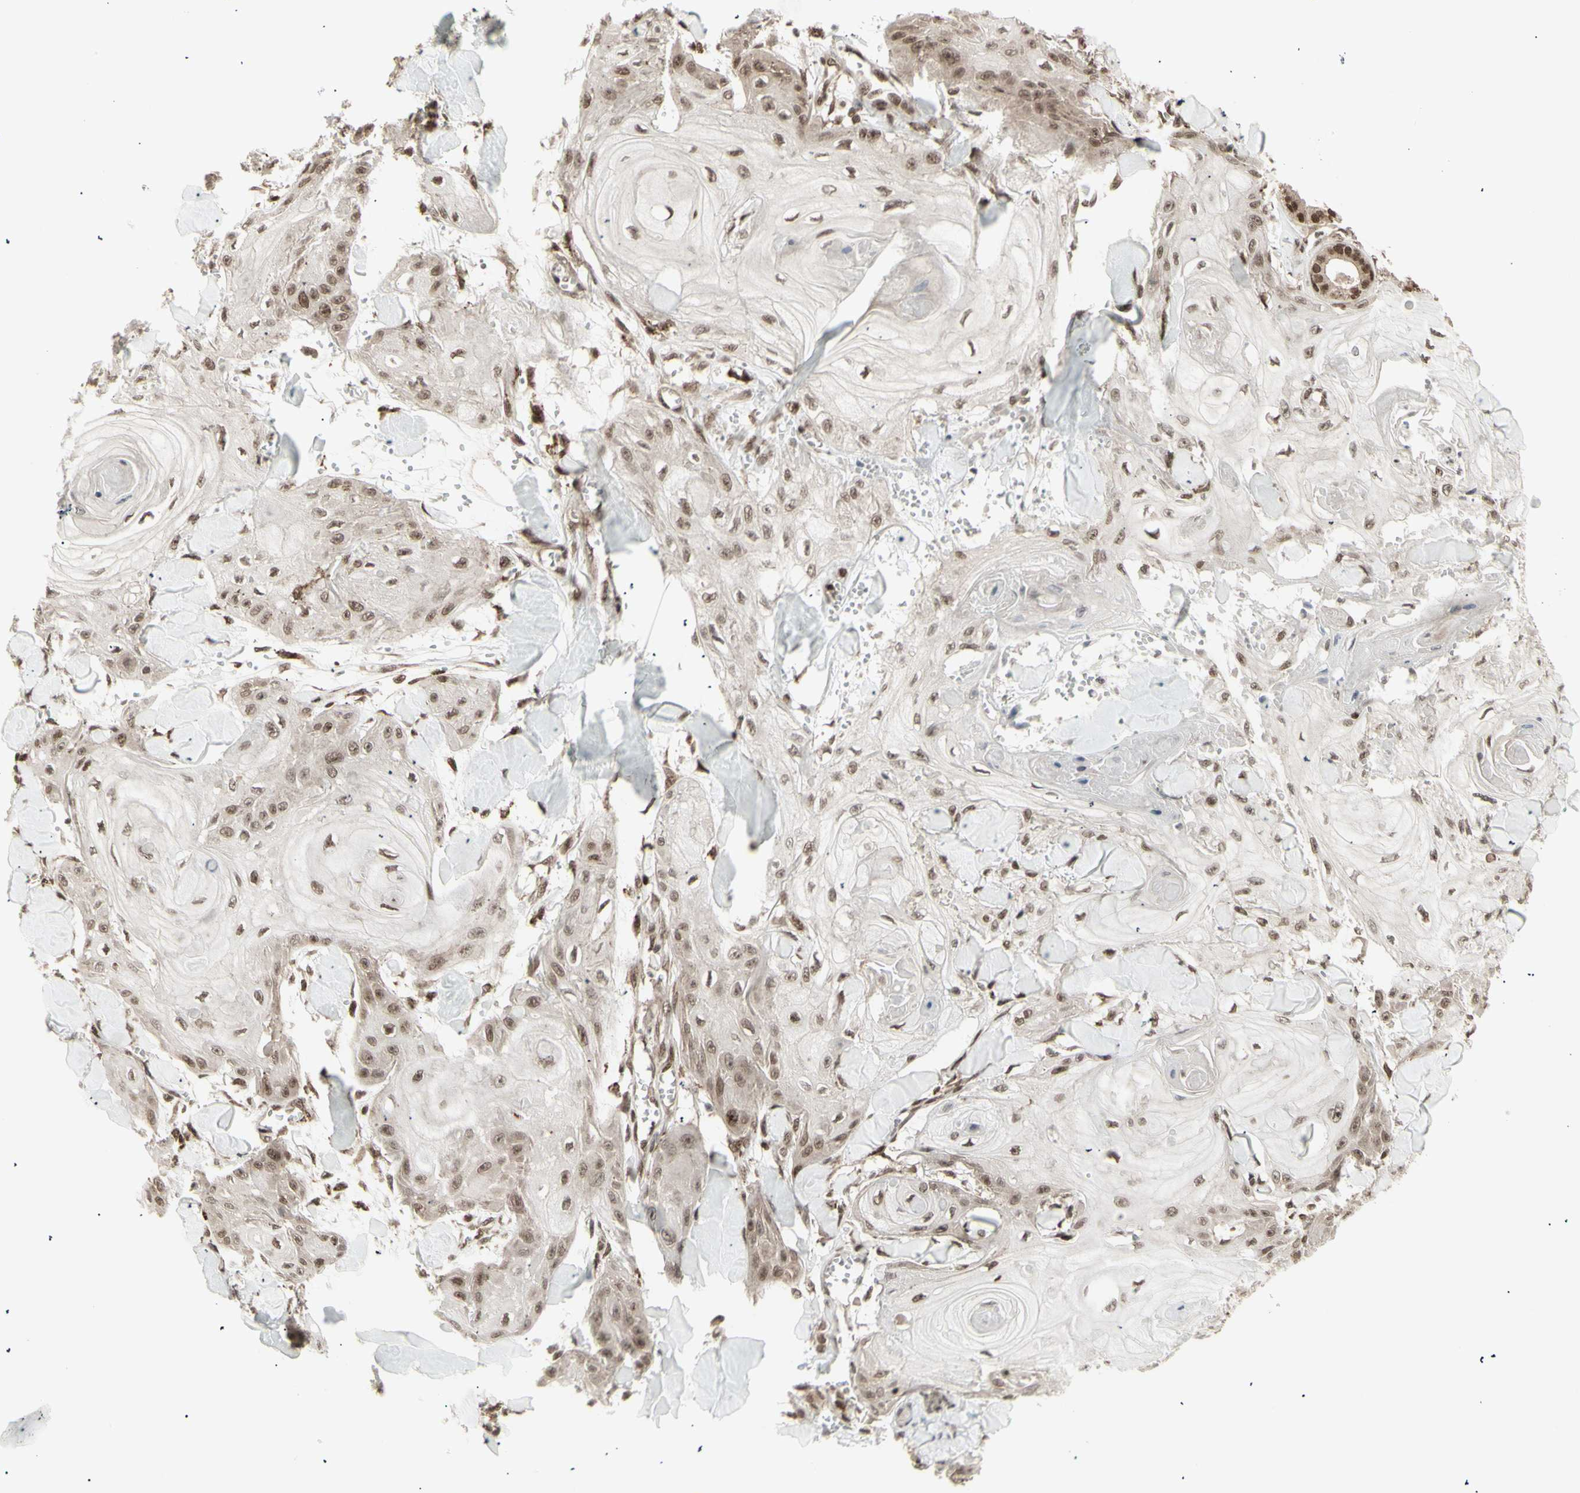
{"staining": {"intensity": "weak", "quantity": ">75%", "location": "cytoplasmic/membranous,nuclear"}, "tissue": "skin cancer", "cell_type": "Tumor cells", "image_type": "cancer", "snomed": [{"axis": "morphology", "description": "Squamous cell carcinoma, NOS"}, {"axis": "topography", "description": "Skin"}], "caption": "Approximately >75% of tumor cells in human skin squamous cell carcinoma display weak cytoplasmic/membranous and nuclear protein staining as visualized by brown immunohistochemical staining.", "gene": "CBX1", "patient": {"sex": "male", "age": 74}}